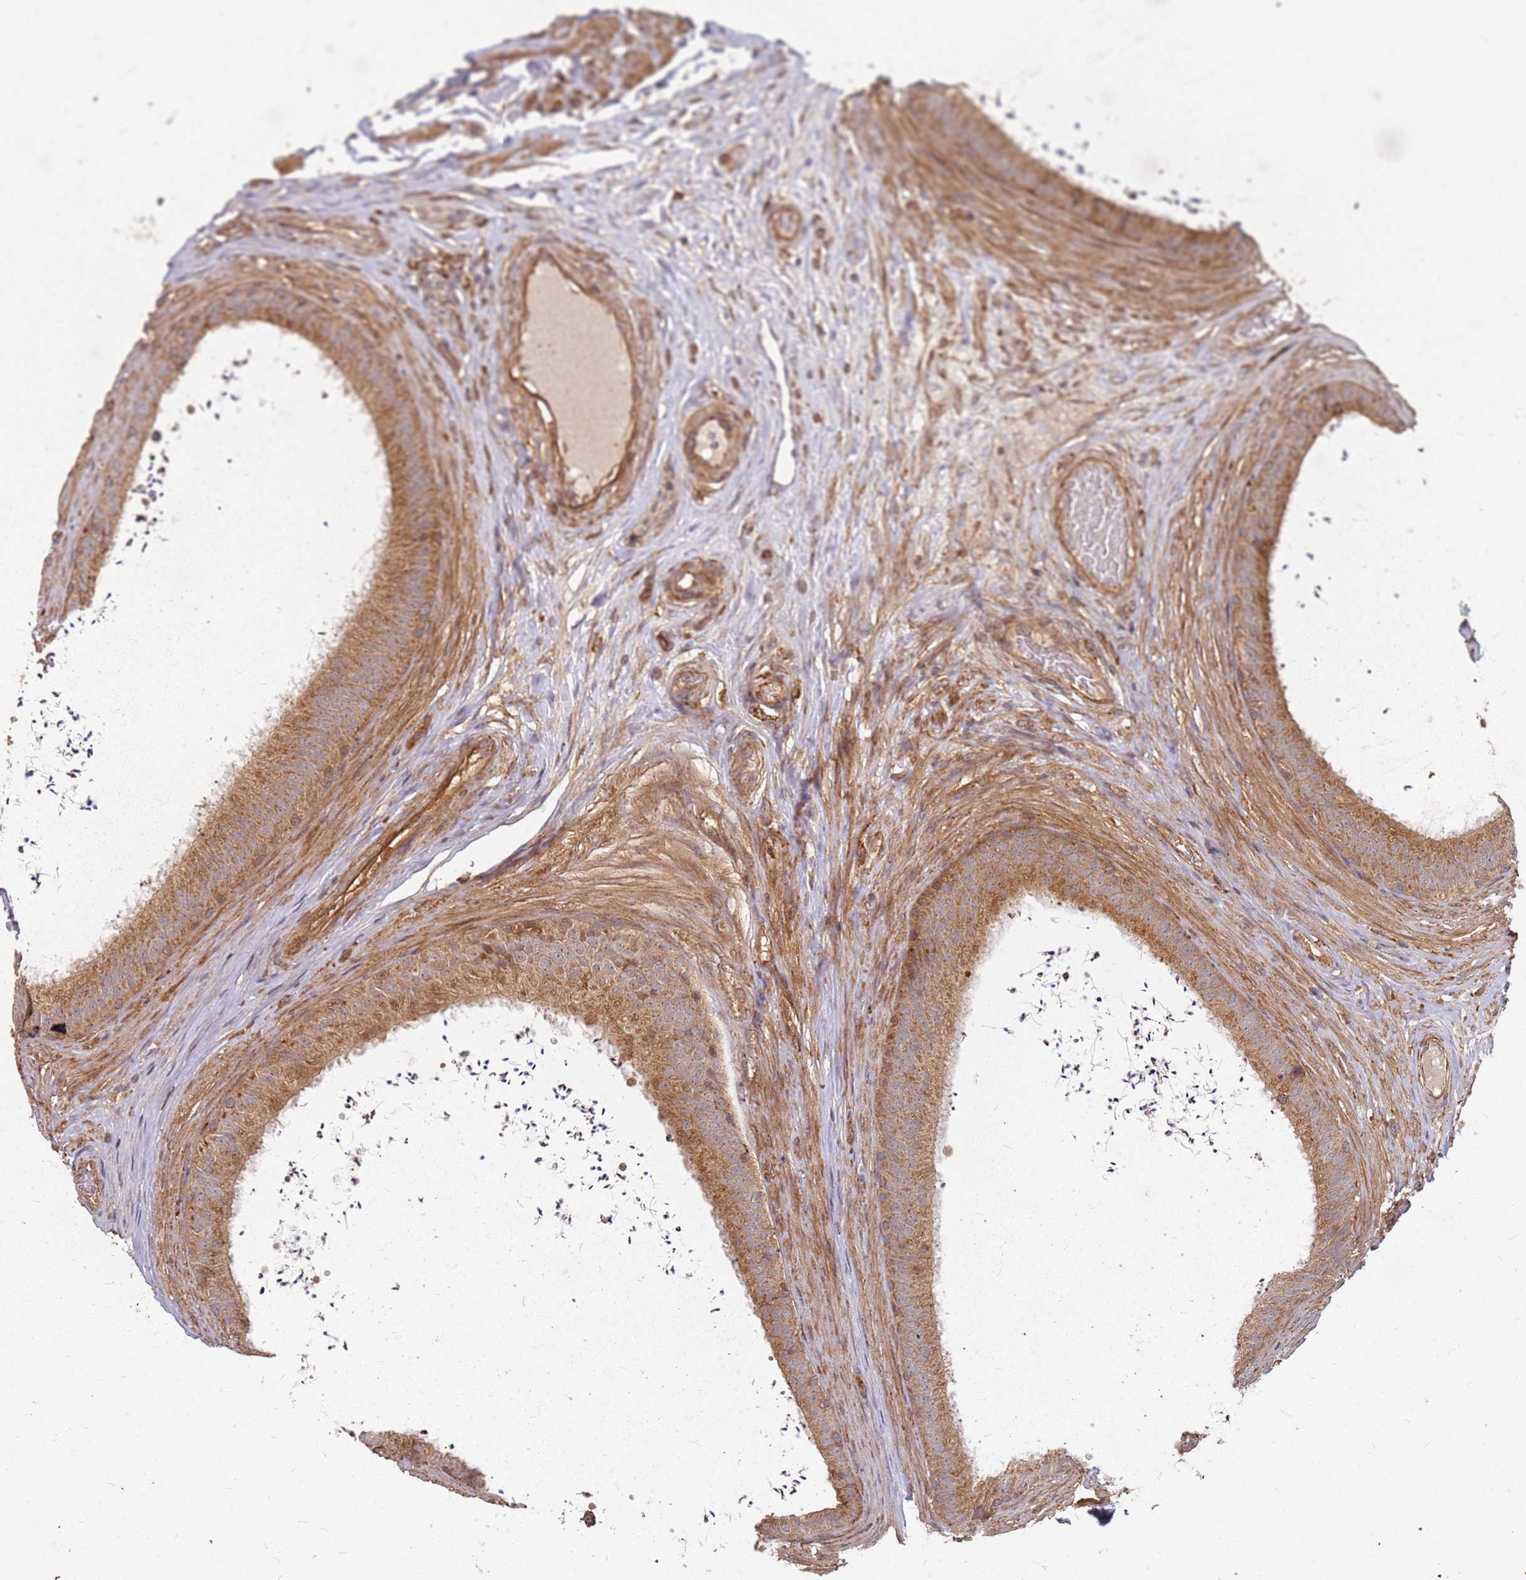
{"staining": {"intensity": "moderate", "quantity": ">75%", "location": "cytoplasmic/membranous"}, "tissue": "epididymis", "cell_type": "Glandular cells", "image_type": "normal", "snomed": [{"axis": "morphology", "description": "Normal tissue, NOS"}, {"axis": "topography", "description": "Testis"}, {"axis": "topography", "description": "Epididymis"}], "caption": "Immunohistochemistry (IHC) (DAB) staining of unremarkable human epididymis shows moderate cytoplasmic/membranous protein positivity in approximately >75% of glandular cells. The staining is performed using DAB brown chromogen to label protein expression. The nuclei are counter-stained blue using hematoxylin.", "gene": "TRABD", "patient": {"sex": "male", "age": 41}}